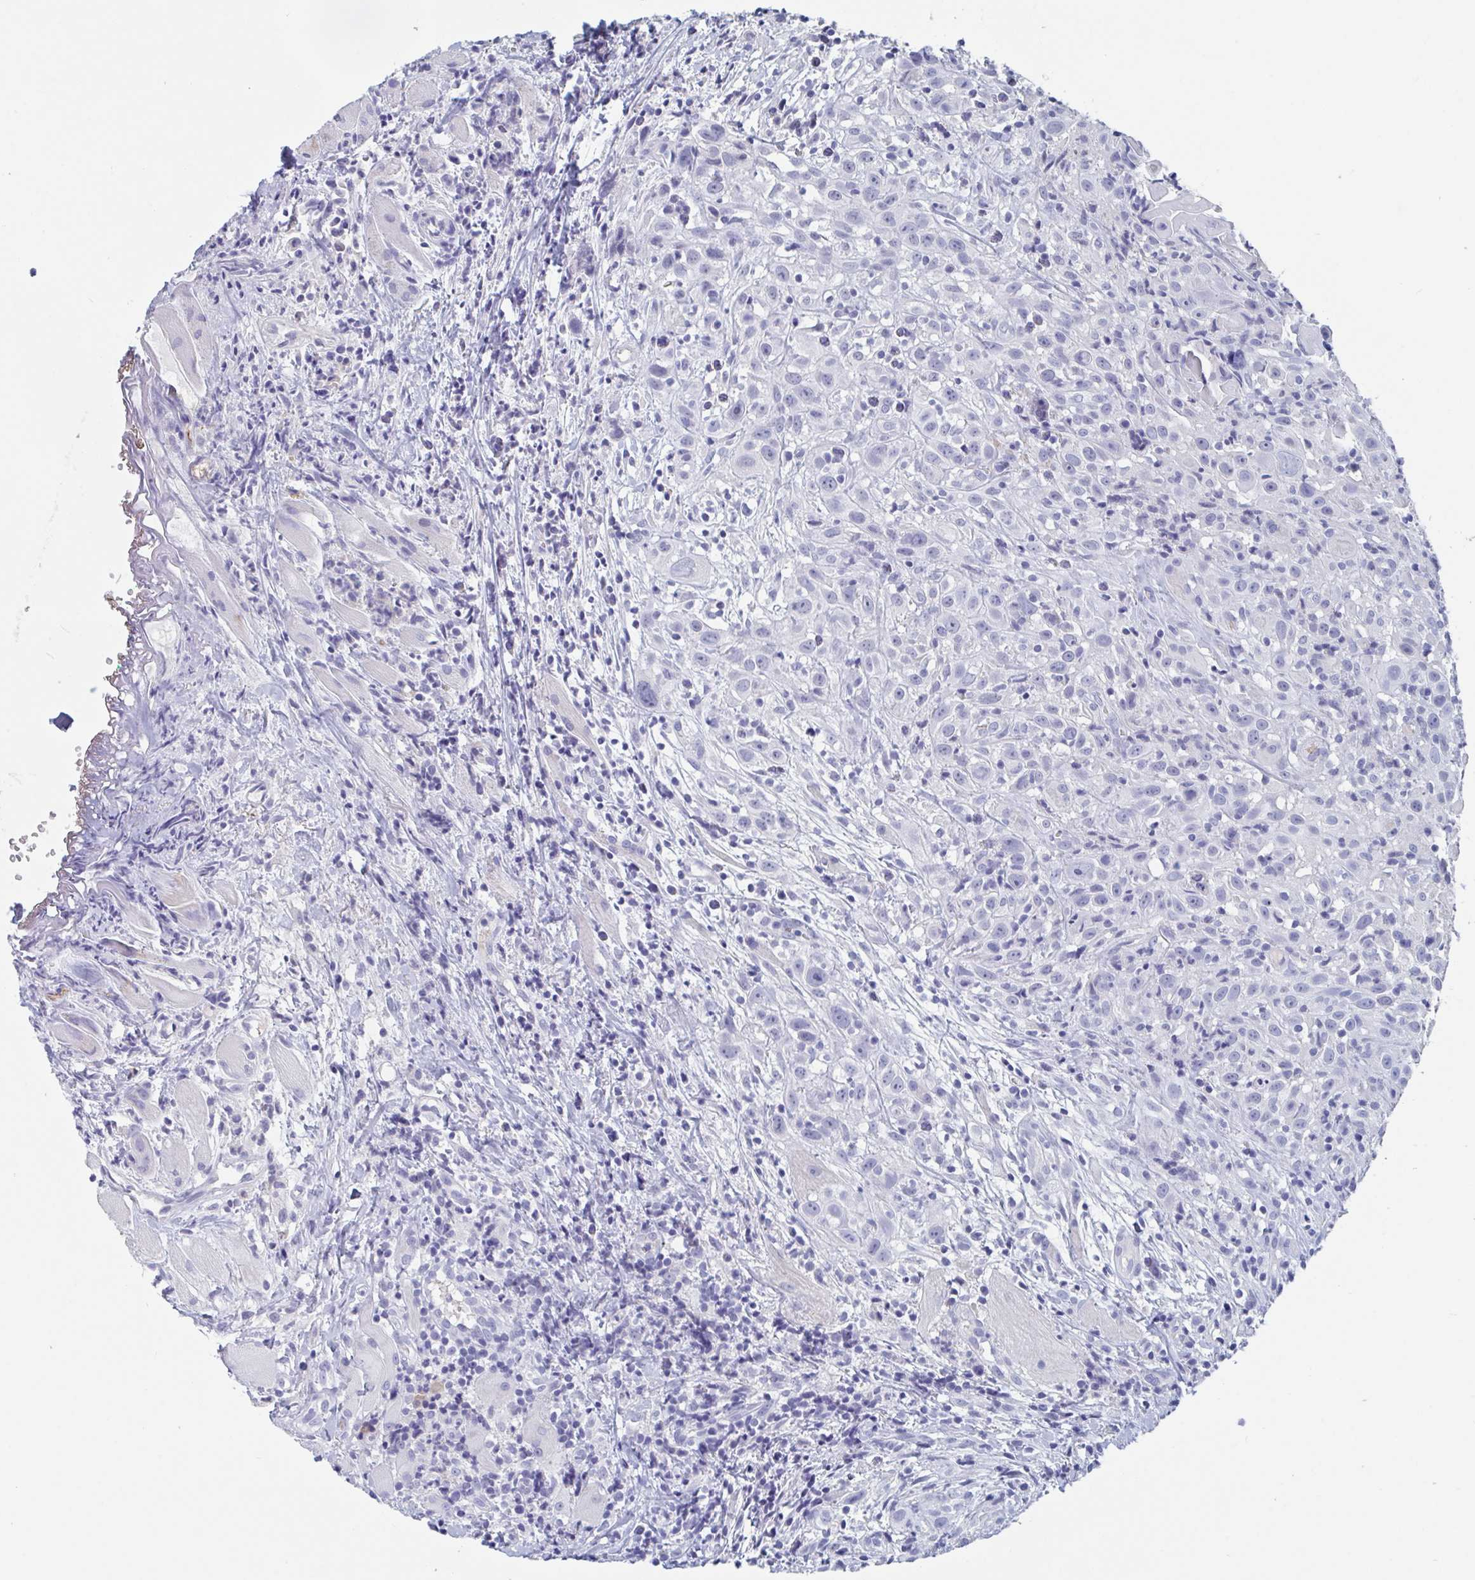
{"staining": {"intensity": "negative", "quantity": "none", "location": "none"}, "tissue": "head and neck cancer", "cell_type": "Tumor cells", "image_type": "cancer", "snomed": [{"axis": "morphology", "description": "Squamous cell carcinoma, NOS"}, {"axis": "topography", "description": "Head-Neck"}], "caption": "The immunohistochemistry image has no significant staining in tumor cells of squamous cell carcinoma (head and neck) tissue.", "gene": "DPEP3", "patient": {"sex": "female", "age": 95}}